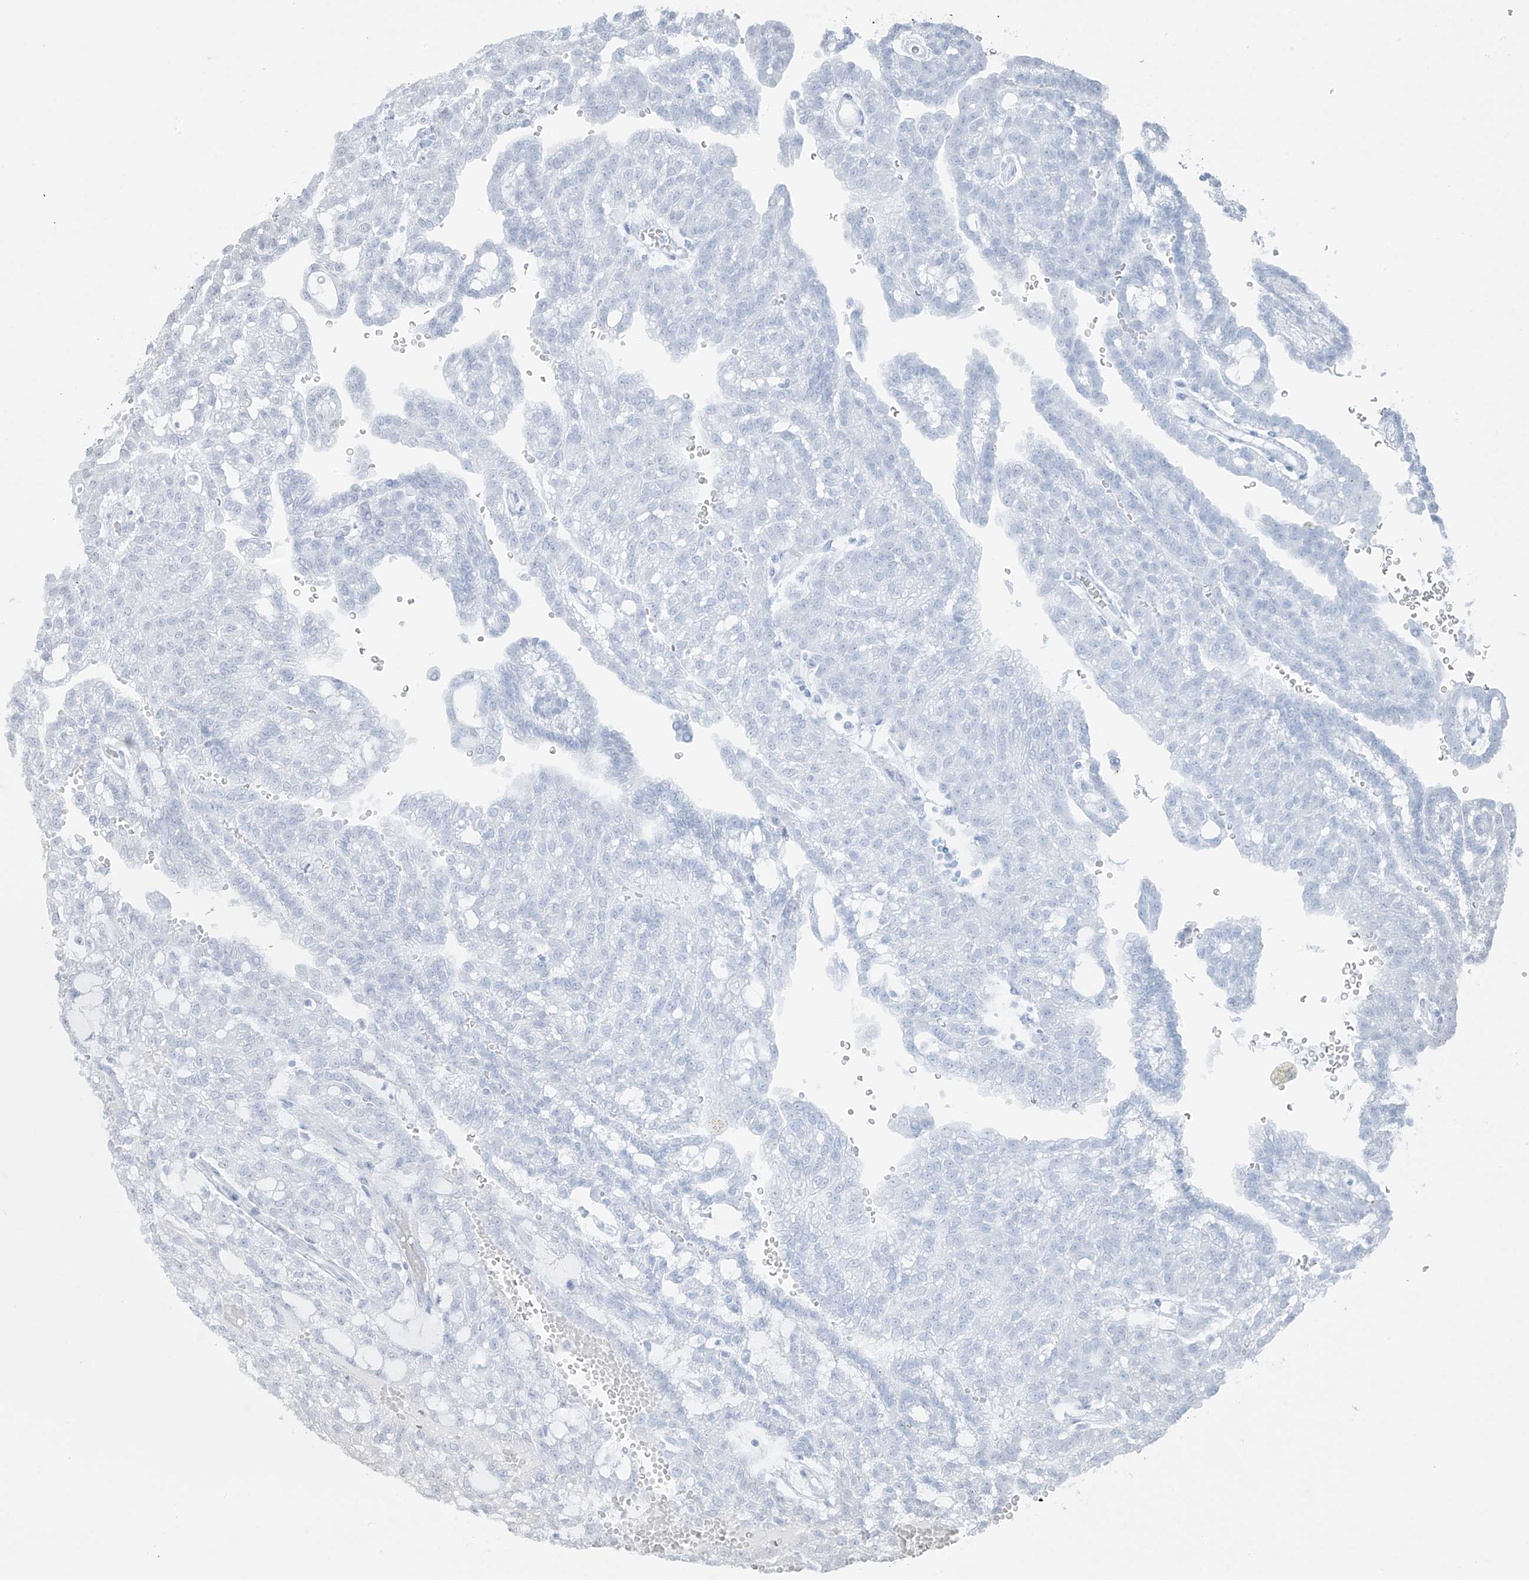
{"staining": {"intensity": "negative", "quantity": "none", "location": "none"}, "tissue": "renal cancer", "cell_type": "Tumor cells", "image_type": "cancer", "snomed": [{"axis": "morphology", "description": "Adenocarcinoma, NOS"}, {"axis": "topography", "description": "Kidney"}], "caption": "Immunohistochemical staining of human renal cancer reveals no significant expression in tumor cells.", "gene": "TTC22", "patient": {"sex": "male", "age": 63}}